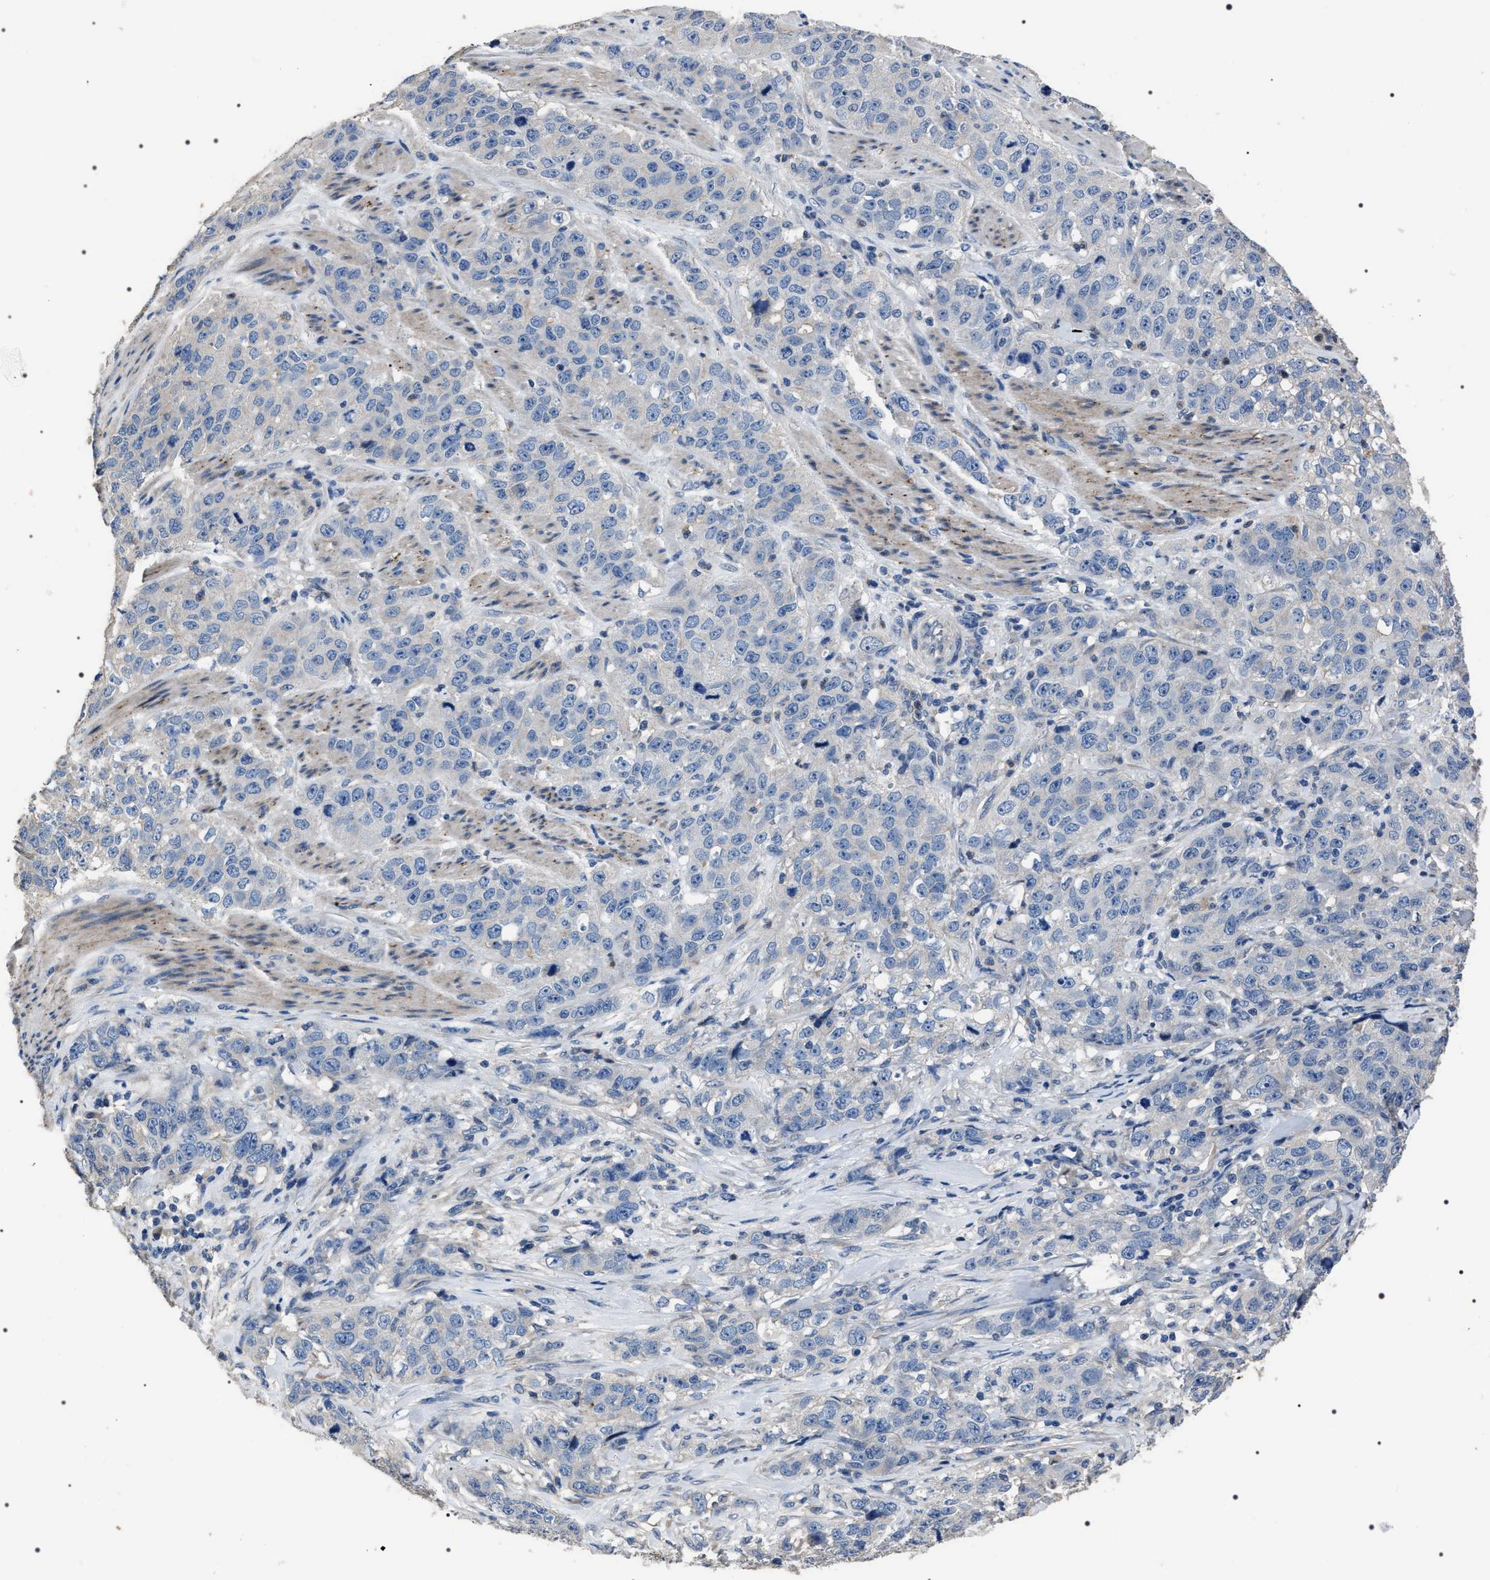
{"staining": {"intensity": "negative", "quantity": "none", "location": "none"}, "tissue": "stomach cancer", "cell_type": "Tumor cells", "image_type": "cancer", "snomed": [{"axis": "morphology", "description": "Adenocarcinoma, NOS"}, {"axis": "topography", "description": "Stomach"}], "caption": "Stomach cancer (adenocarcinoma) stained for a protein using immunohistochemistry (IHC) demonstrates no expression tumor cells.", "gene": "TRIM54", "patient": {"sex": "male", "age": 48}}